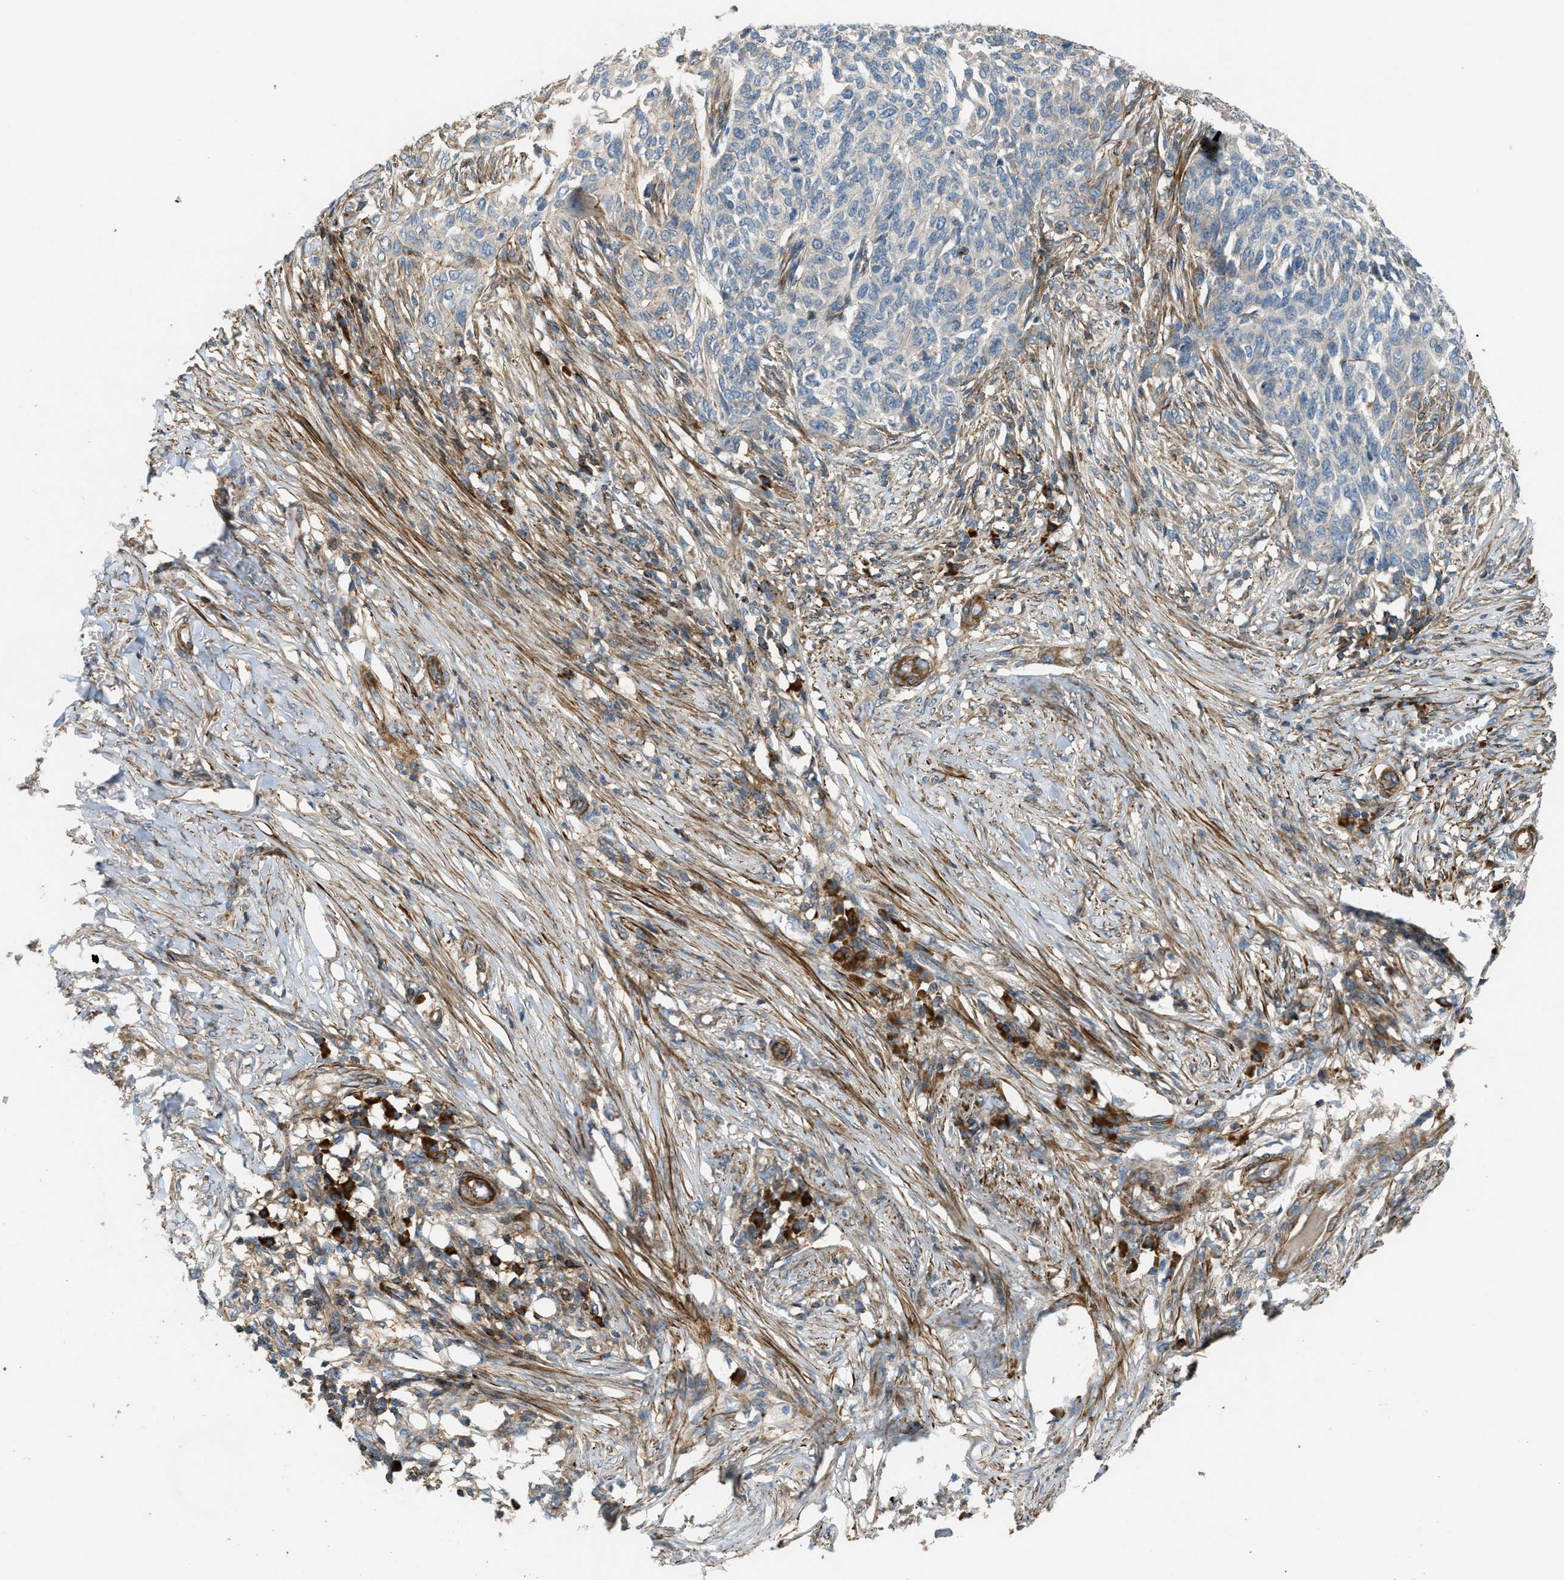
{"staining": {"intensity": "negative", "quantity": "none", "location": "none"}, "tissue": "skin cancer", "cell_type": "Tumor cells", "image_type": "cancer", "snomed": [{"axis": "morphology", "description": "Basal cell carcinoma"}, {"axis": "topography", "description": "Skin"}], "caption": "IHC image of skin cancer (basal cell carcinoma) stained for a protein (brown), which shows no expression in tumor cells.", "gene": "BTN3A2", "patient": {"sex": "male", "age": 85}}